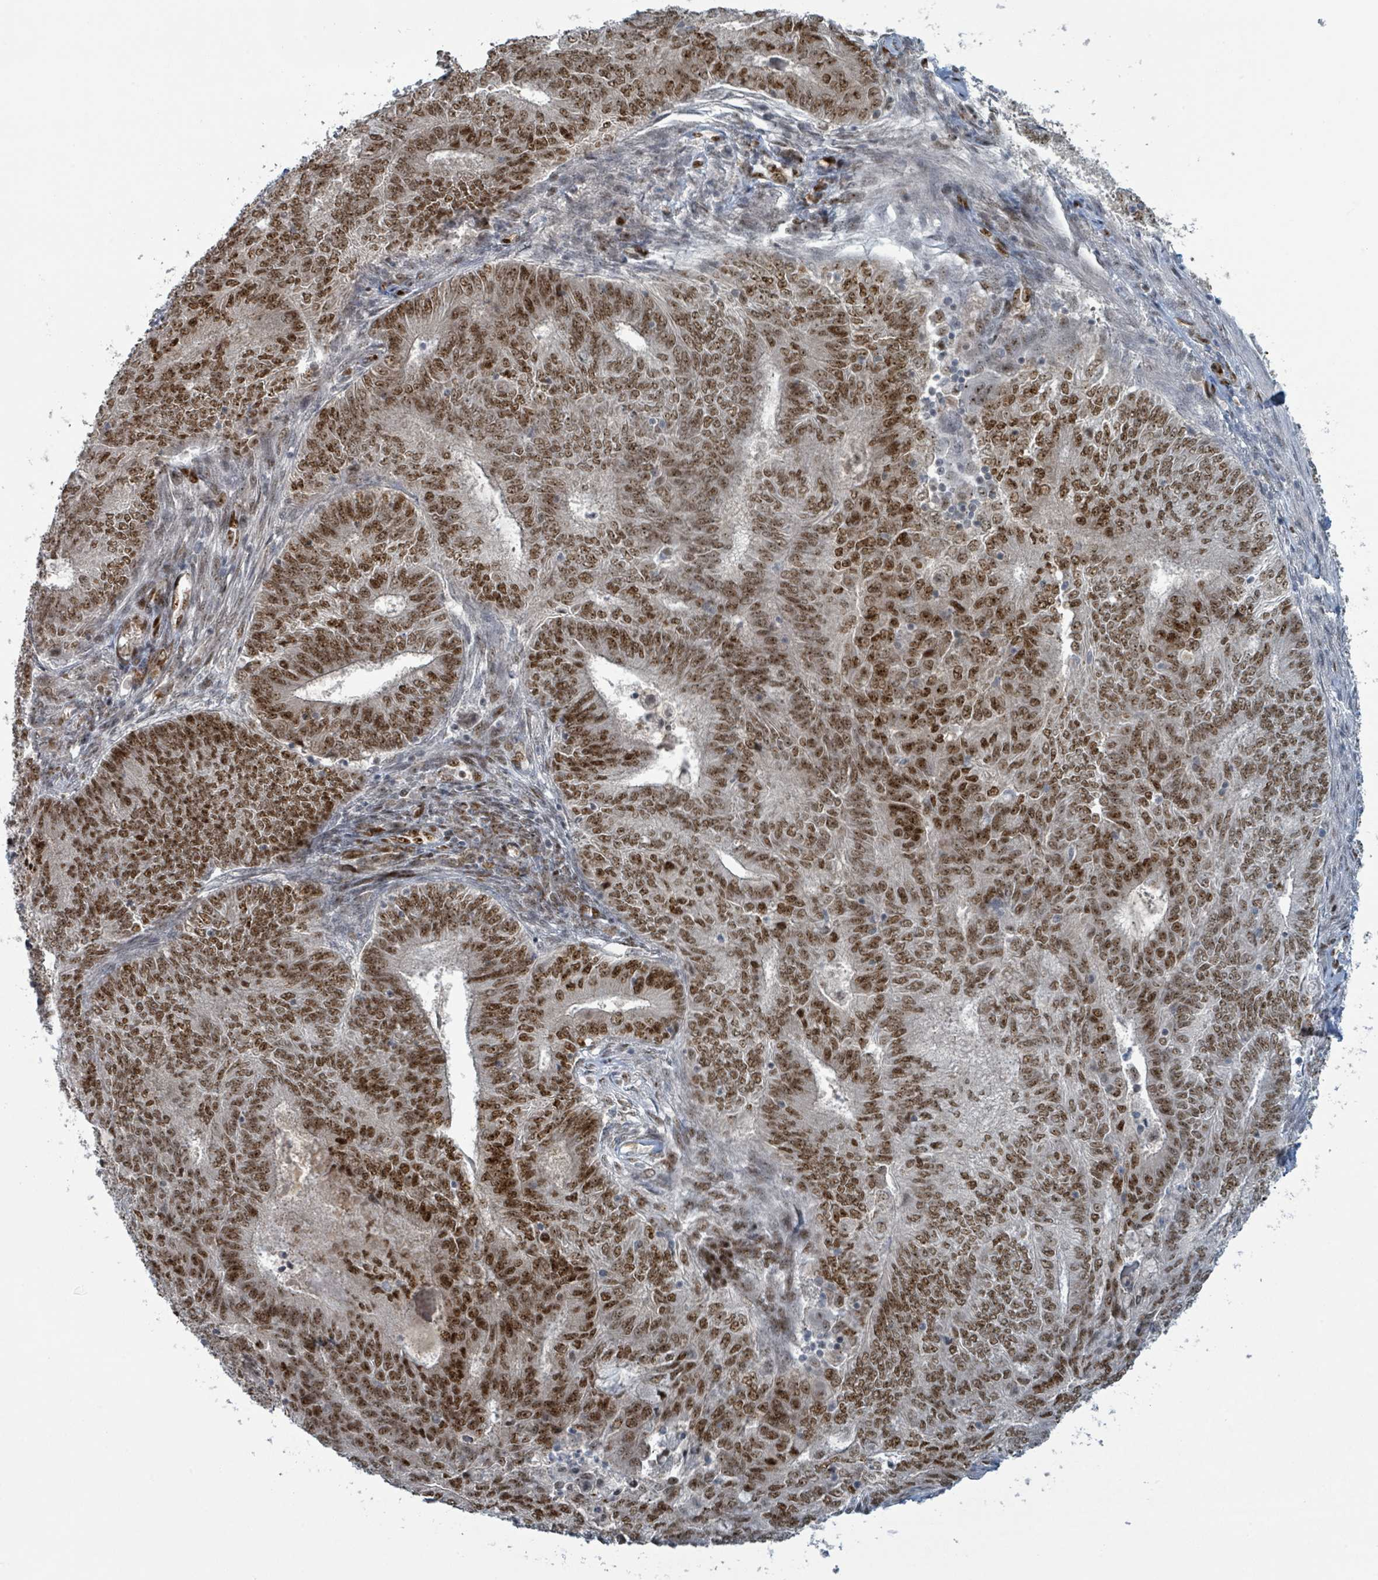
{"staining": {"intensity": "moderate", "quantity": ">75%", "location": "nuclear"}, "tissue": "endometrial cancer", "cell_type": "Tumor cells", "image_type": "cancer", "snomed": [{"axis": "morphology", "description": "Adenocarcinoma, NOS"}, {"axis": "topography", "description": "Endometrium"}], "caption": "Immunohistochemical staining of human endometrial cancer (adenocarcinoma) shows medium levels of moderate nuclear expression in about >75% of tumor cells. Using DAB (3,3'-diaminobenzidine) (brown) and hematoxylin (blue) stains, captured at high magnification using brightfield microscopy.", "gene": "KLF3", "patient": {"sex": "female", "age": 62}}